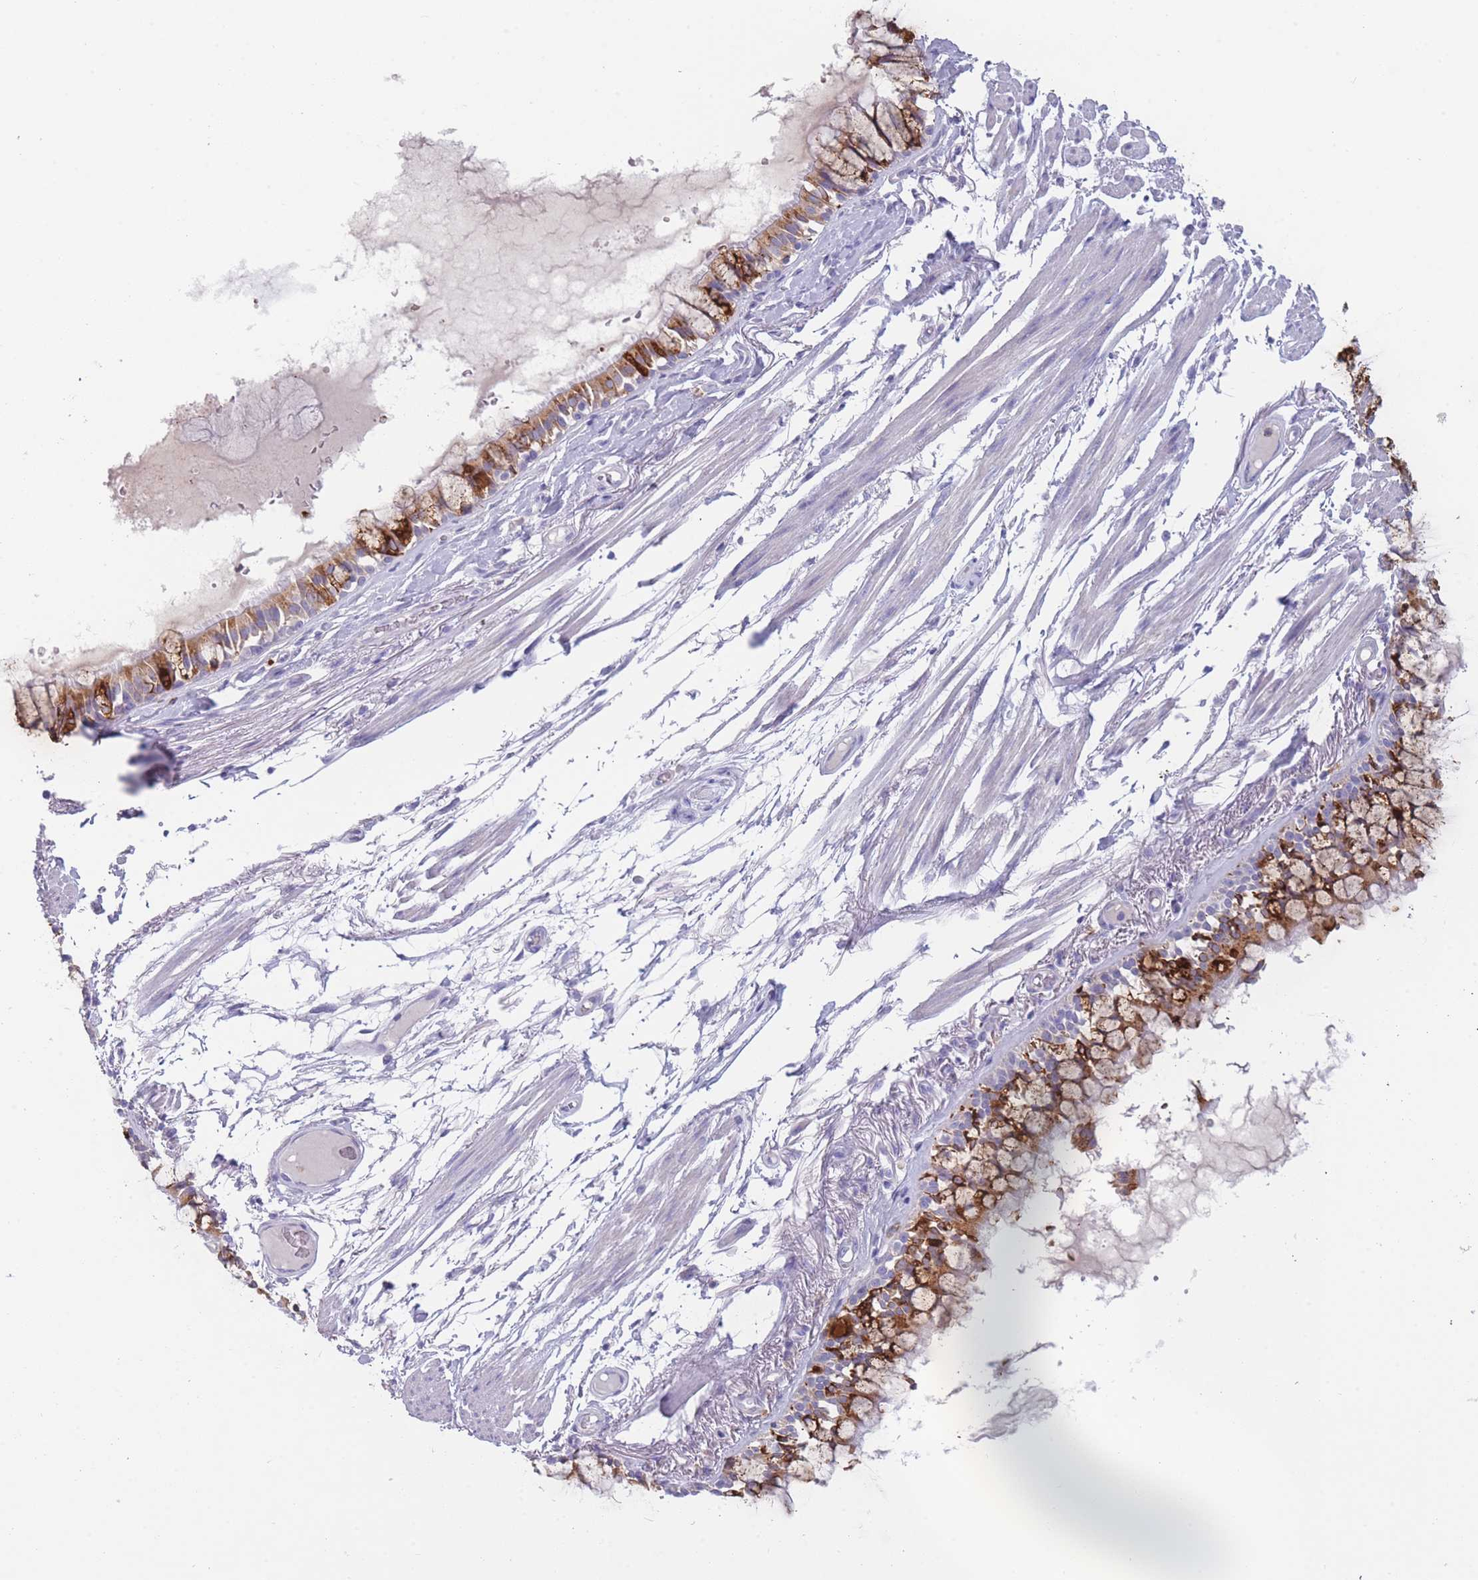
{"staining": {"intensity": "moderate", "quantity": ">75%", "location": "cytoplasmic/membranous"}, "tissue": "bronchus", "cell_type": "Respiratory epithelial cells", "image_type": "normal", "snomed": [{"axis": "morphology", "description": "Normal tissue, NOS"}, {"axis": "topography", "description": "Bronchus"}], "caption": "A high-resolution micrograph shows immunohistochemistry staining of normal bronchus, which displays moderate cytoplasmic/membranous positivity in approximately >75% of respiratory epithelial cells. (Stains: DAB in brown, nuclei in blue, Microscopy: brightfield microscopy at high magnification).", "gene": "ZNF627", "patient": {"sex": "male", "age": 70}}